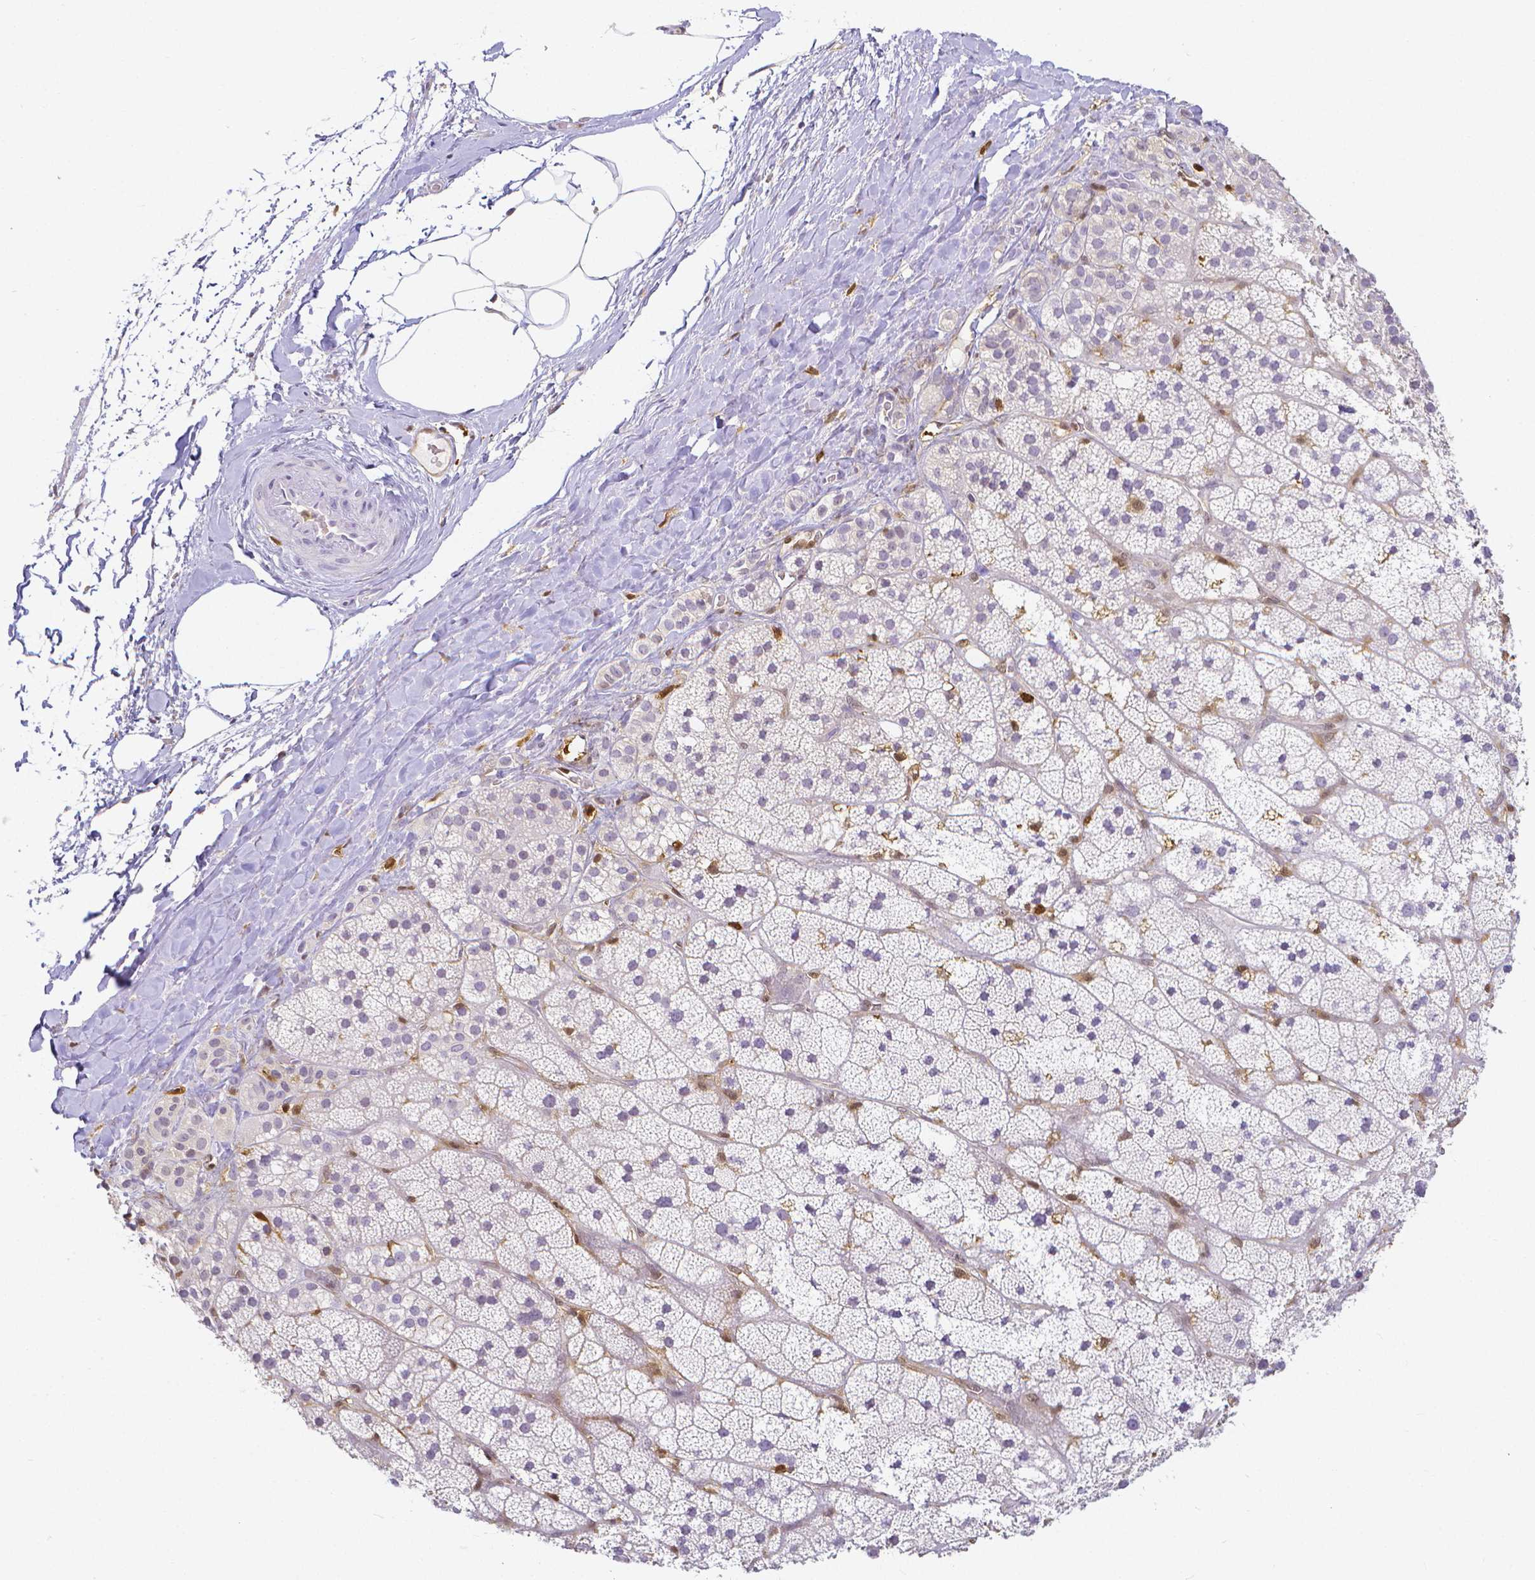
{"staining": {"intensity": "negative", "quantity": "none", "location": "none"}, "tissue": "adrenal gland", "cell_type": "Glandular cells", "image_type": "normal", "snomed": [{"axis": "morphology", "description": "Normal tissue, NOS"}, {"axis": "topography", "description": "Adrenal gland"}], "caption": "Human adrenal gland stained for a protein using immunohistochemistry (IHC) shows no positivity in glandular cells.", "gene": "COTL1", "patient": {"sex": "male", "age": 57}}